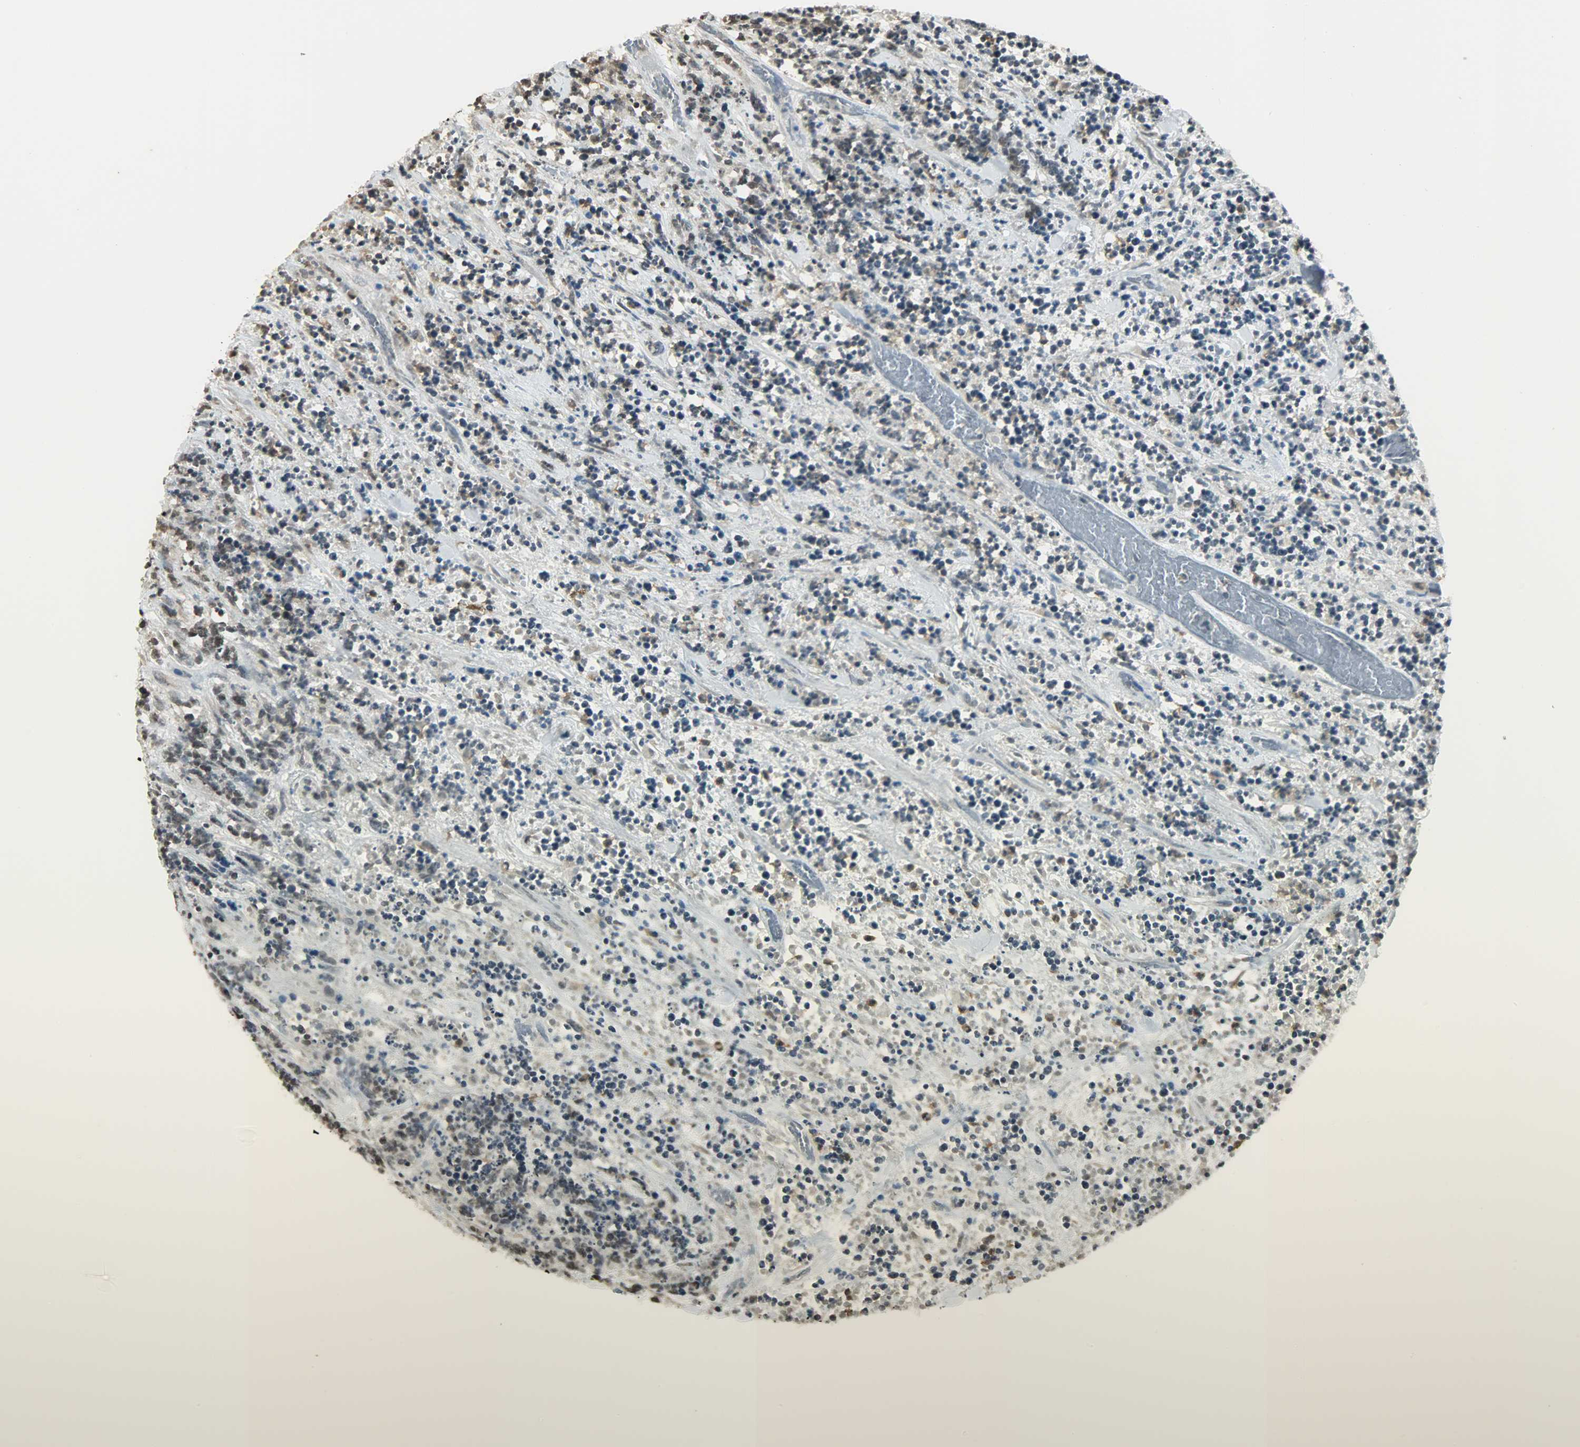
{"staining": {"intensity": "negative", "quantity": "none", "location": "none"}, "tissue": "lymphoma", "cell_type": "Tumor cells", "image_type": "cancer", "snomed": [{"axis": "morphology", "description": "Malignant lymphoma, non-Hodgkin's type, High grade"}, {"axis": "topography", "description": "Soft tissue"}], "caption": "A high-resolution image shows IHC staining of lymphoma, which reveals no significant staining in tumor cells.", "gene": "SMARCA5", "patient": {"sex": "male", "age": 18}}